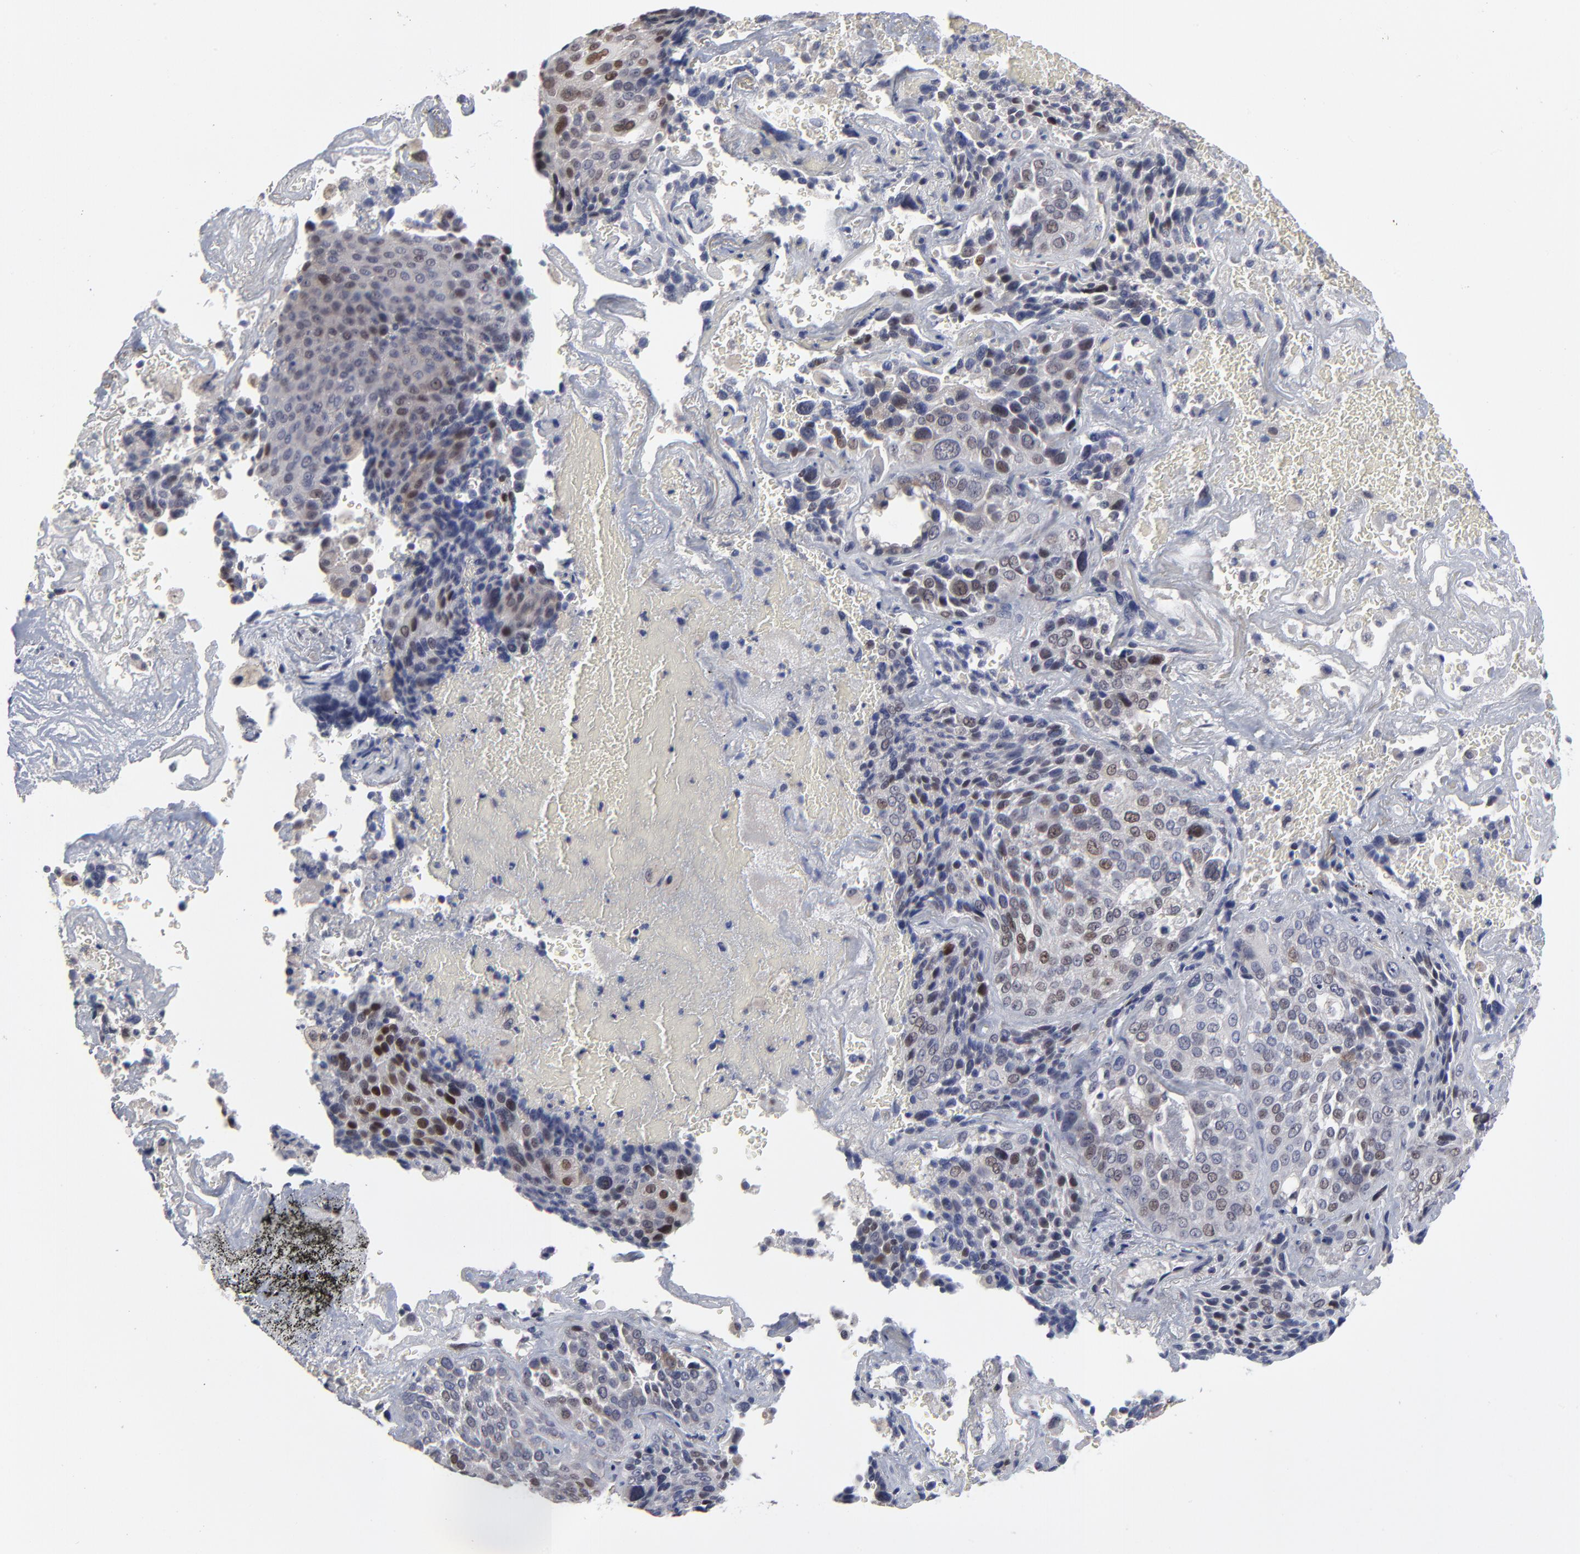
{"staining": {"intensity": "weak", "quantity": "25%-75%", "location": "nuclear"}, "tissue": "lung cancer", "cell_type": "Tumor cells", "image_type": "cancer", "snomed": [{"axis": "morphology", "description": "Squamous cell carcinoma, NOS"}, {"axis": "topography", "description": "Lung"}], "caption": "Immunohistochemistry (IHC) (DAB) staining of squamous cell carcinoma (lung) demonstrates weak nuclear protein positivity in approximately 25%-75% of tumor cells.", "gene": "MAGEA10", "patient": {"sex": "male", "age": 54}}